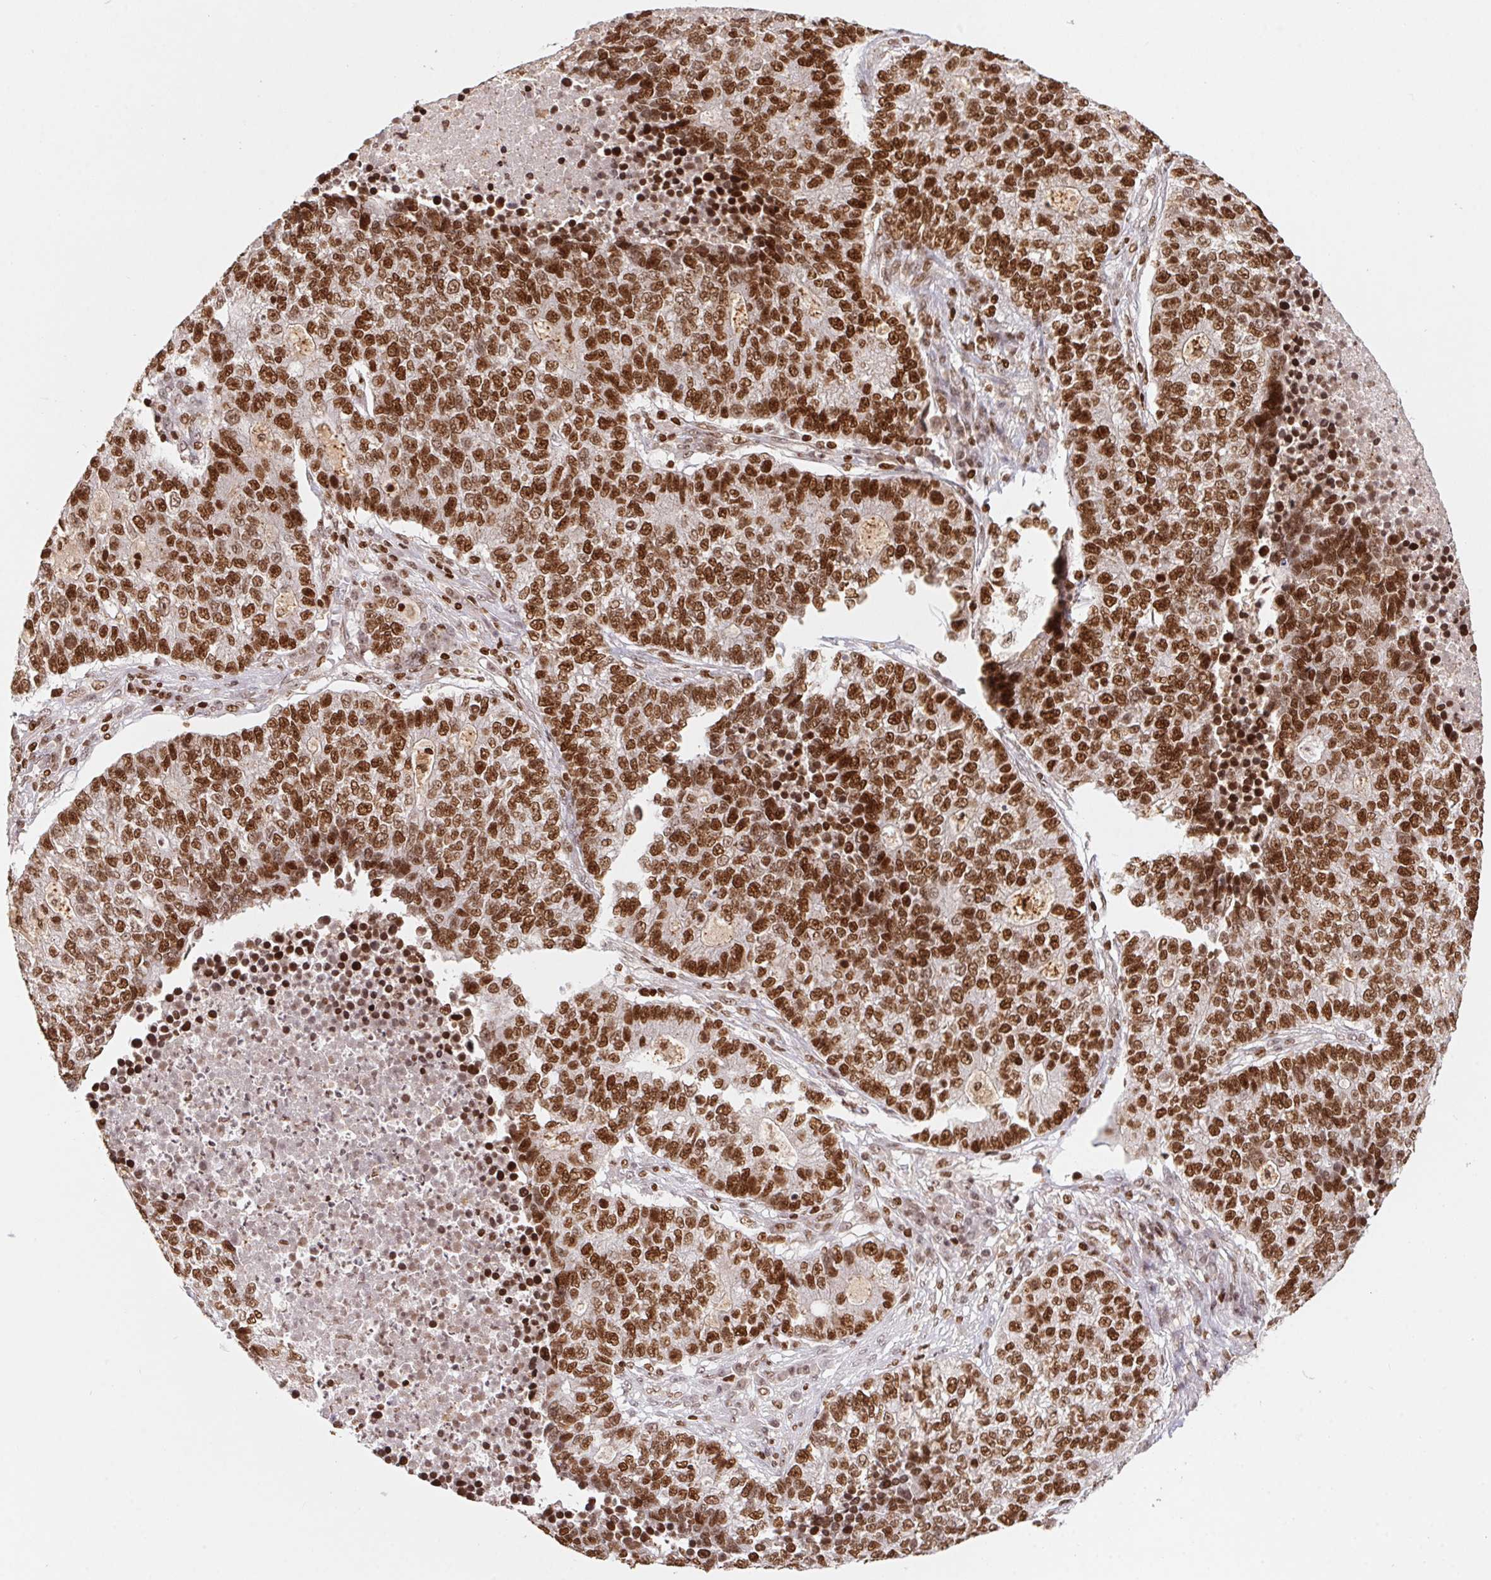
{"staining": {"intensity": "moderate", "quantity": ">75%", "location": "nuclear"}, "tissue": "lung cancer", "cell_type": "Tumor cells", "image_type": "cancer", "snomed": [{"axis": "morphology", "description": "Adenocarcinoma, NOS"}, {"axis": "topography", "description": "Lung"}], "caption": "This micrograph shows immunohistochemistry (IHC) staining of lung adenocarcinoma, with medium moderate nuclear expression in about >75% of tumor cells.", "gene": "POLD3", "patient": {"sex": "male", "age": 57}}